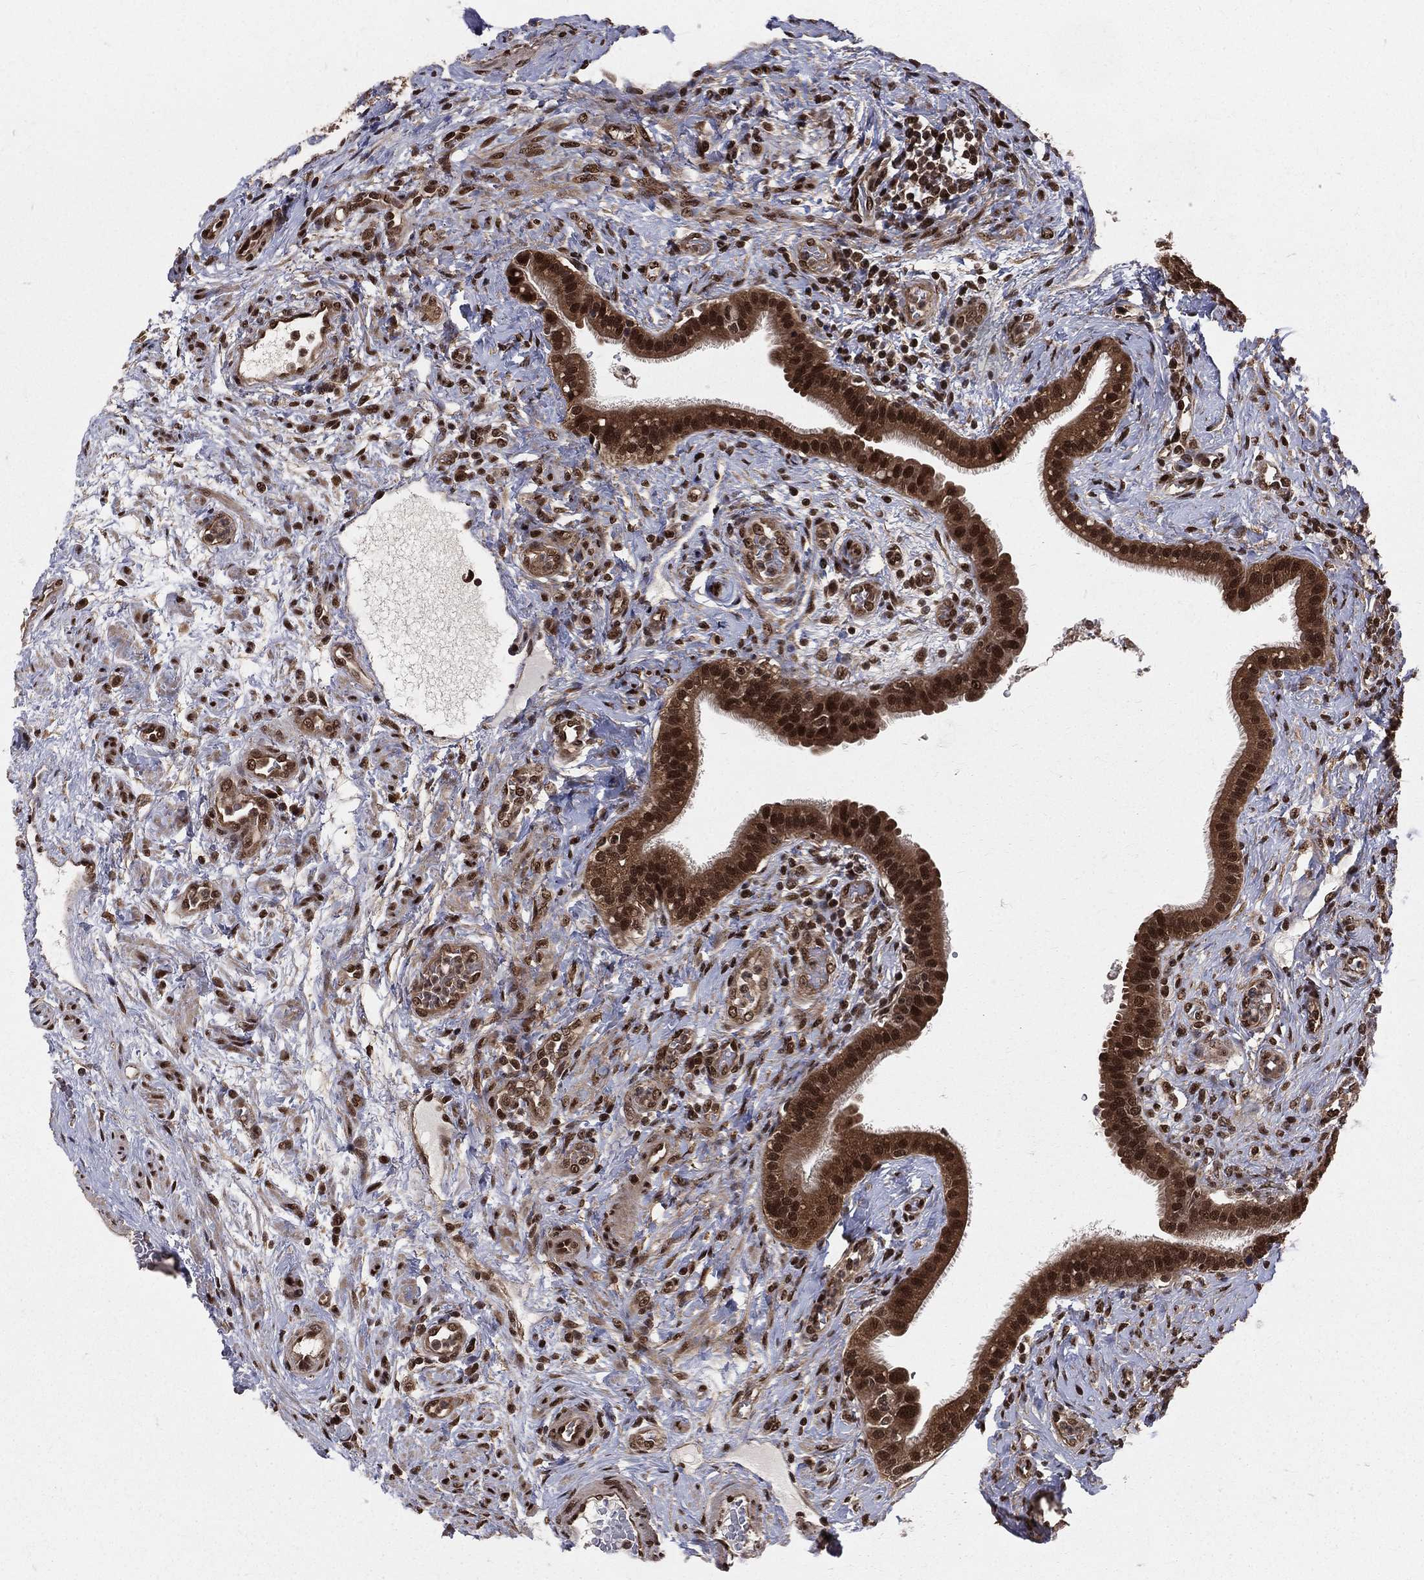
{"staining": {"intensity": "strong", "quantity": ">75%", "location": "cytoplasmic/membranous,nuclear"}, "tissue": "fallopian tube", "cell_type": "Glandular cells", "image_type": "normal", "snomed": [{"axis": "morphology", "description": "Normal tissue, NOS"}, {"axis": "topography", "description": "Fallopian tube"}], "caption": "Fallopian tube stained for a protein reveals strong cytoplasmic/membranous,nuclear positivity in glandular cells. The protein of interest is shown in brown color, while the nuclei are stained blue.", "gene": "COPS4", "patient": {"sex": "female", "age": 41}}